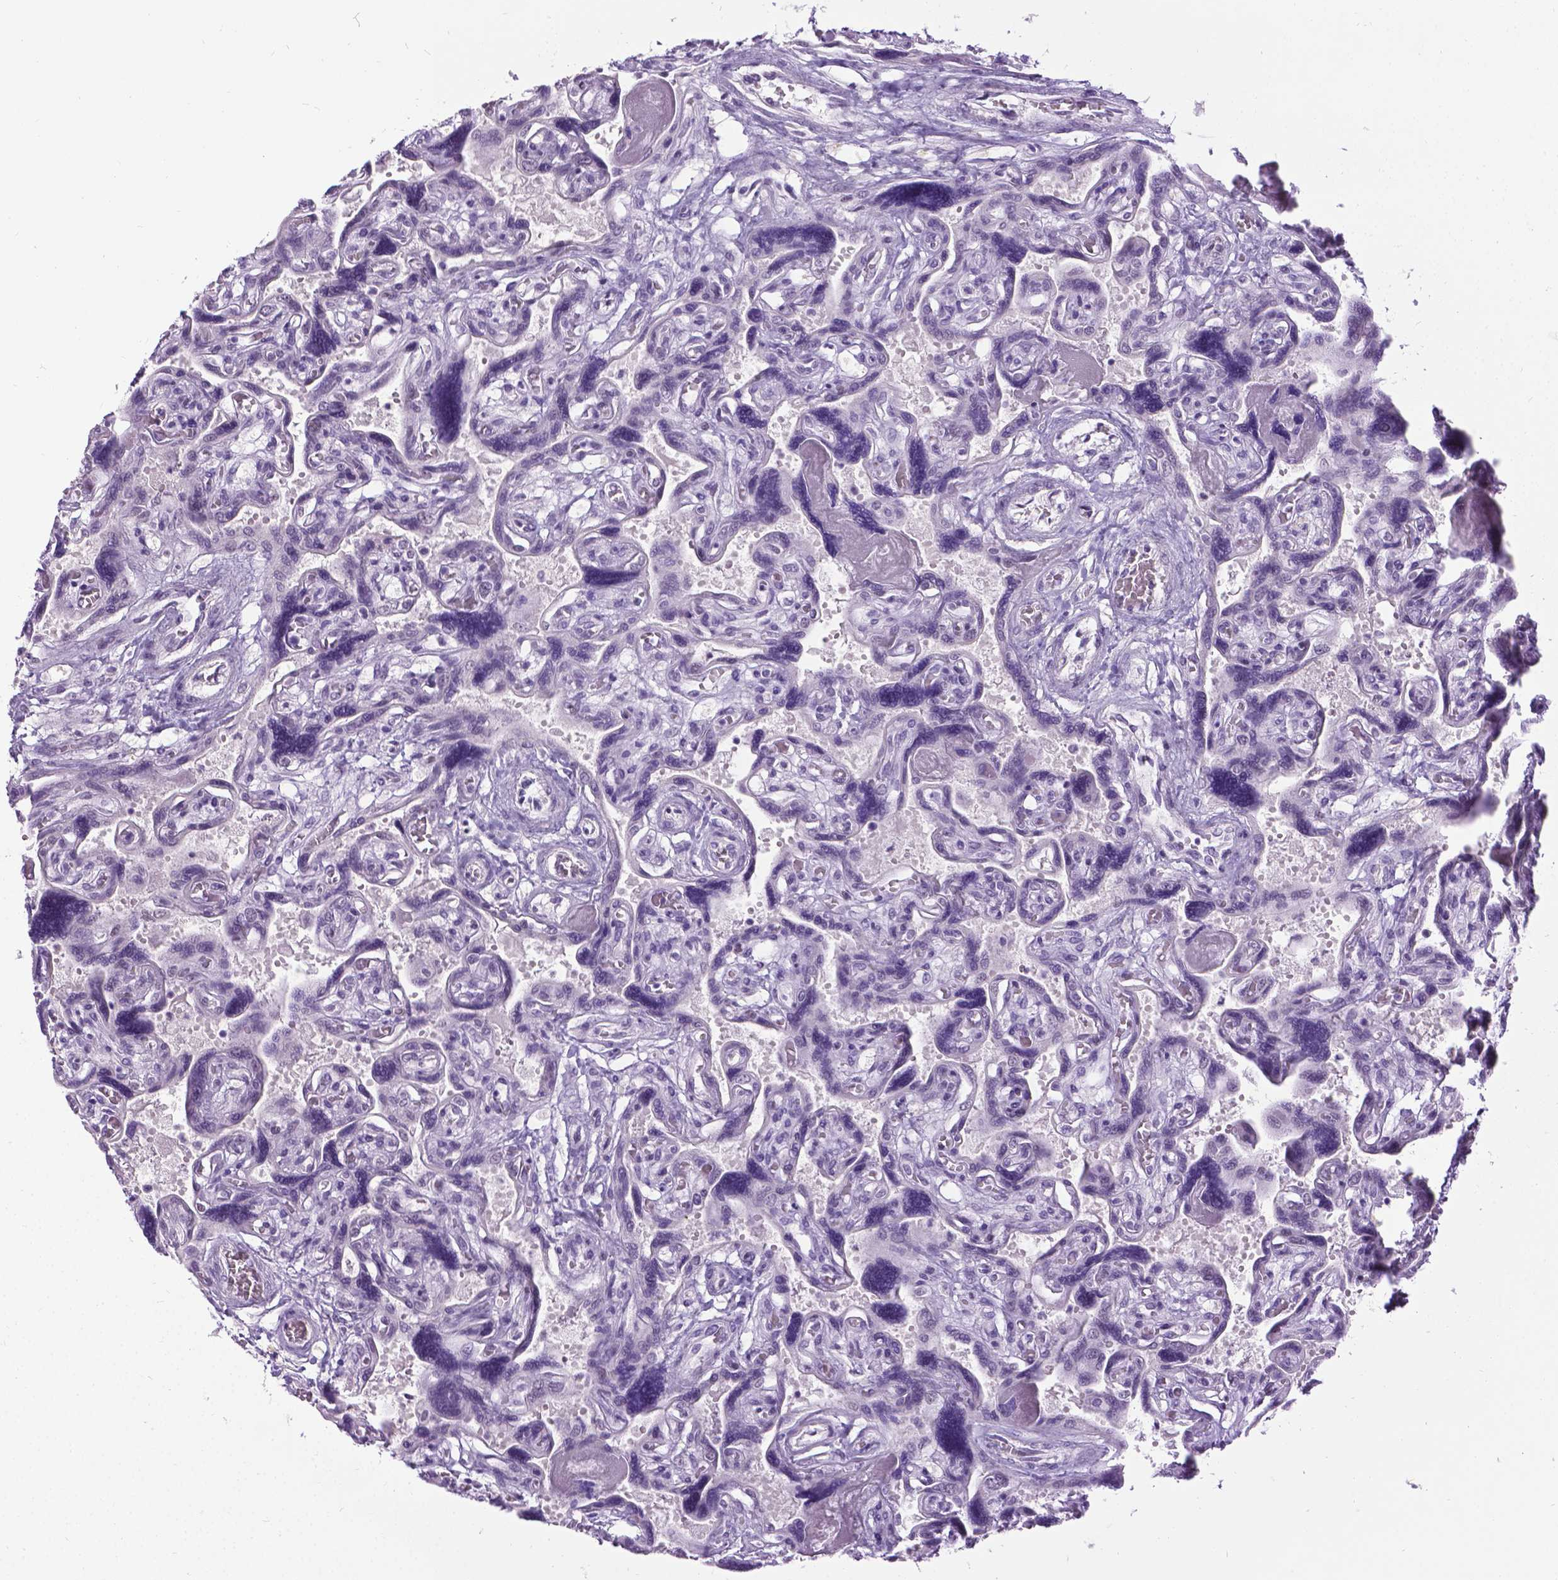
{"staining": {"intensity": "weak", "quantity": "25%-75%", "location": "nuclear"}, "tissue": "placenta", "cell_type": "Decidual cells", "image_type": "normal", "snomed": [{"axis": "morphology", "description": "Normal tissue, NOS"}, {"axis": "topography", "description": "Placenta"}], "caption": "An immunohistochemistry micrograph of normal tissue is shown. Protein staining in brown highlights weak nuclear positivity in placenta within decidual cells.", "gene": "PROB1", "patient": {"sex": "female", "age": 32}}